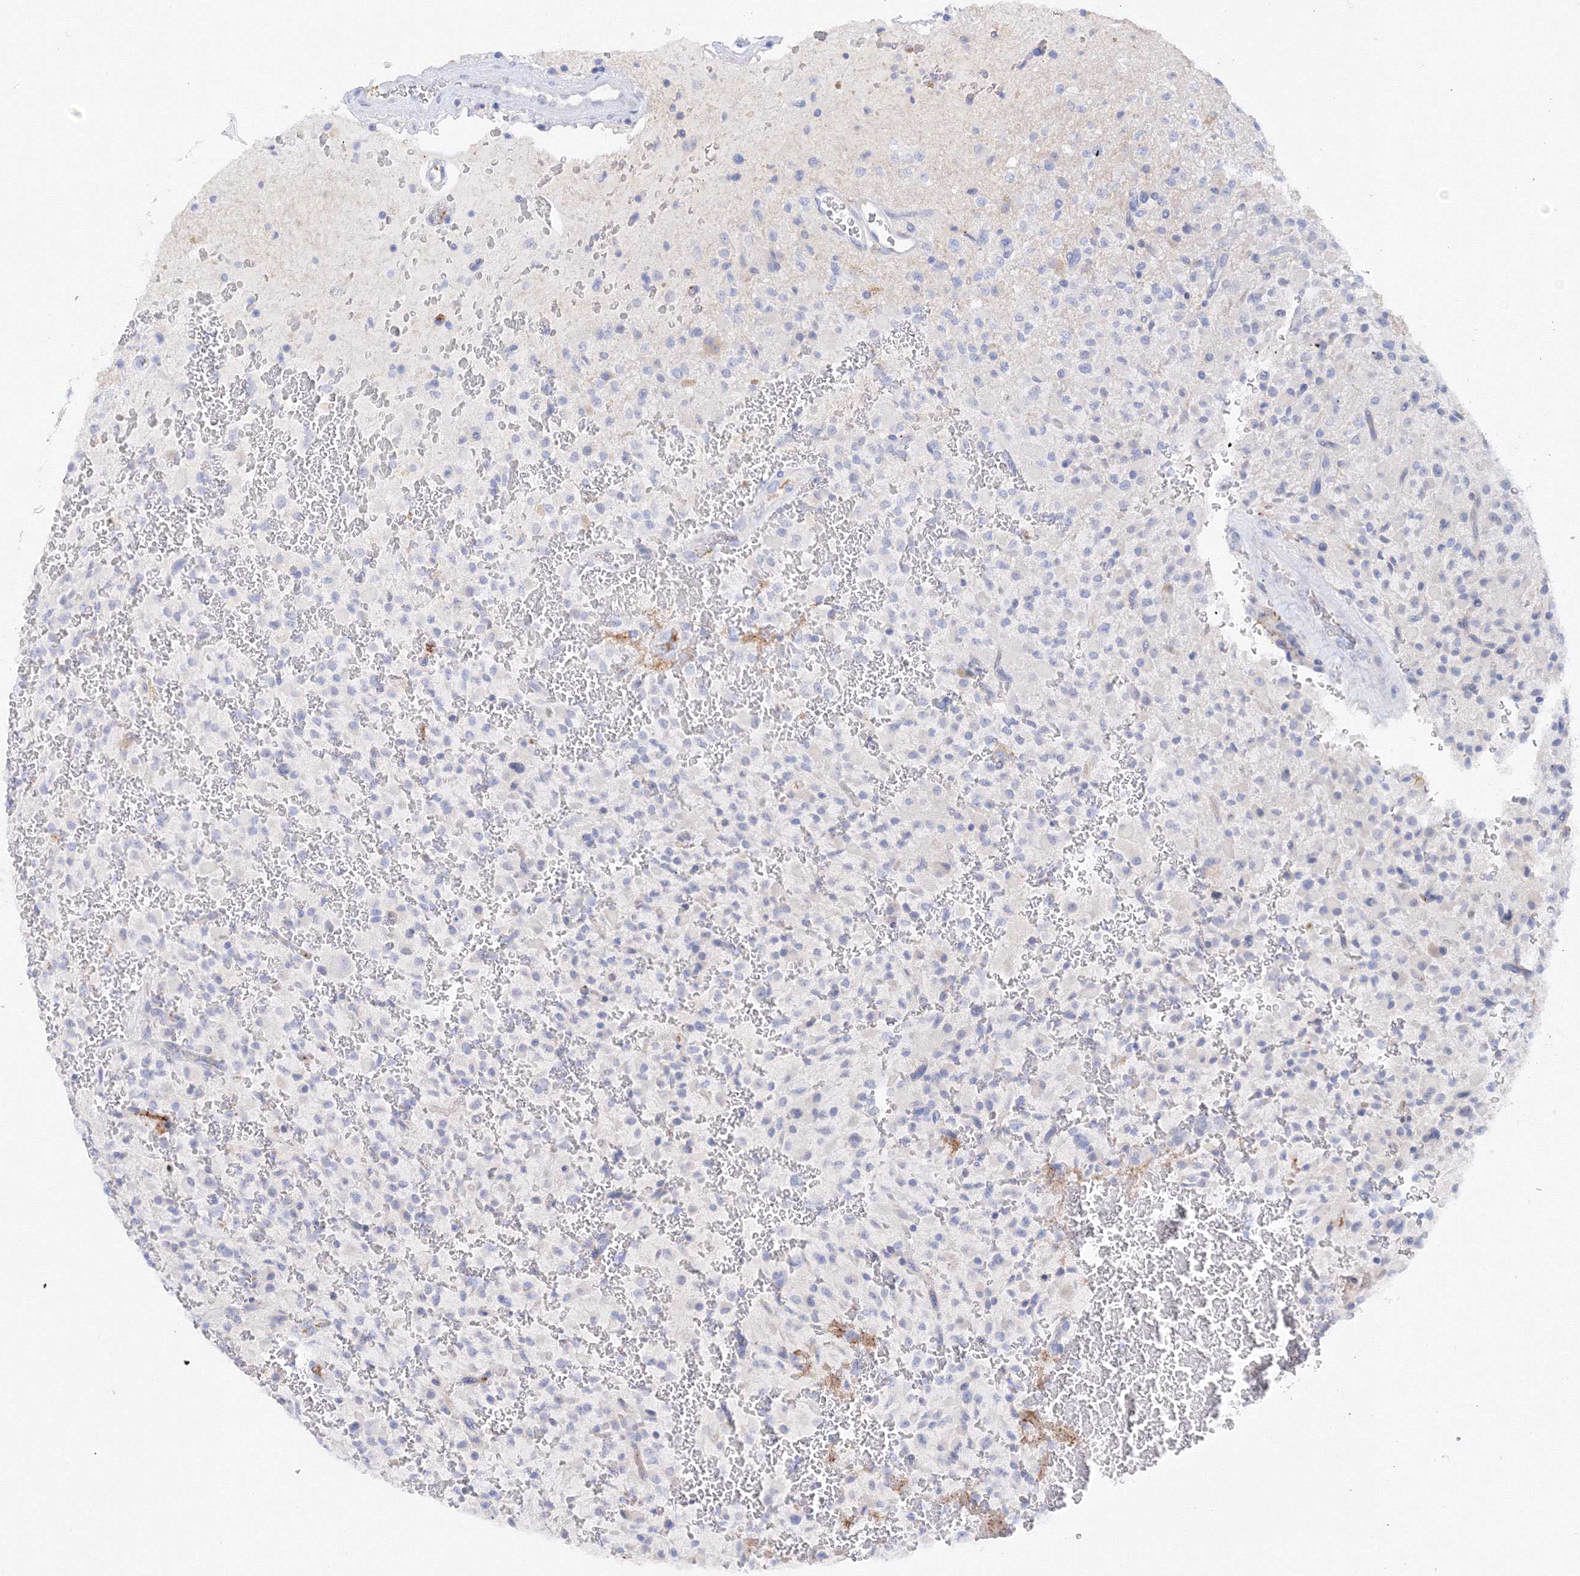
{"staining": {"intensity": "negative", "quantity": "none", "location": "none"}, "tissue": "glioma", "cell_type": "Tumor cells", "image_type": "cancer", "snomed": [{"axis": "morphology", "description": "Glioma, malignant, High grade"}, {"axis": "topography", "description": "Brain"}], "caption": "The photomicrograph shows no staining of tumor cells in malignant high-grade glioma. (DAB (3,3'-diaminobenzidine) immunohistochemistry (IHC) visualized using brightfield microscopy, high magnification).", "gene": "TAMM41", "patient": {"sex": "male", "age": 34}}